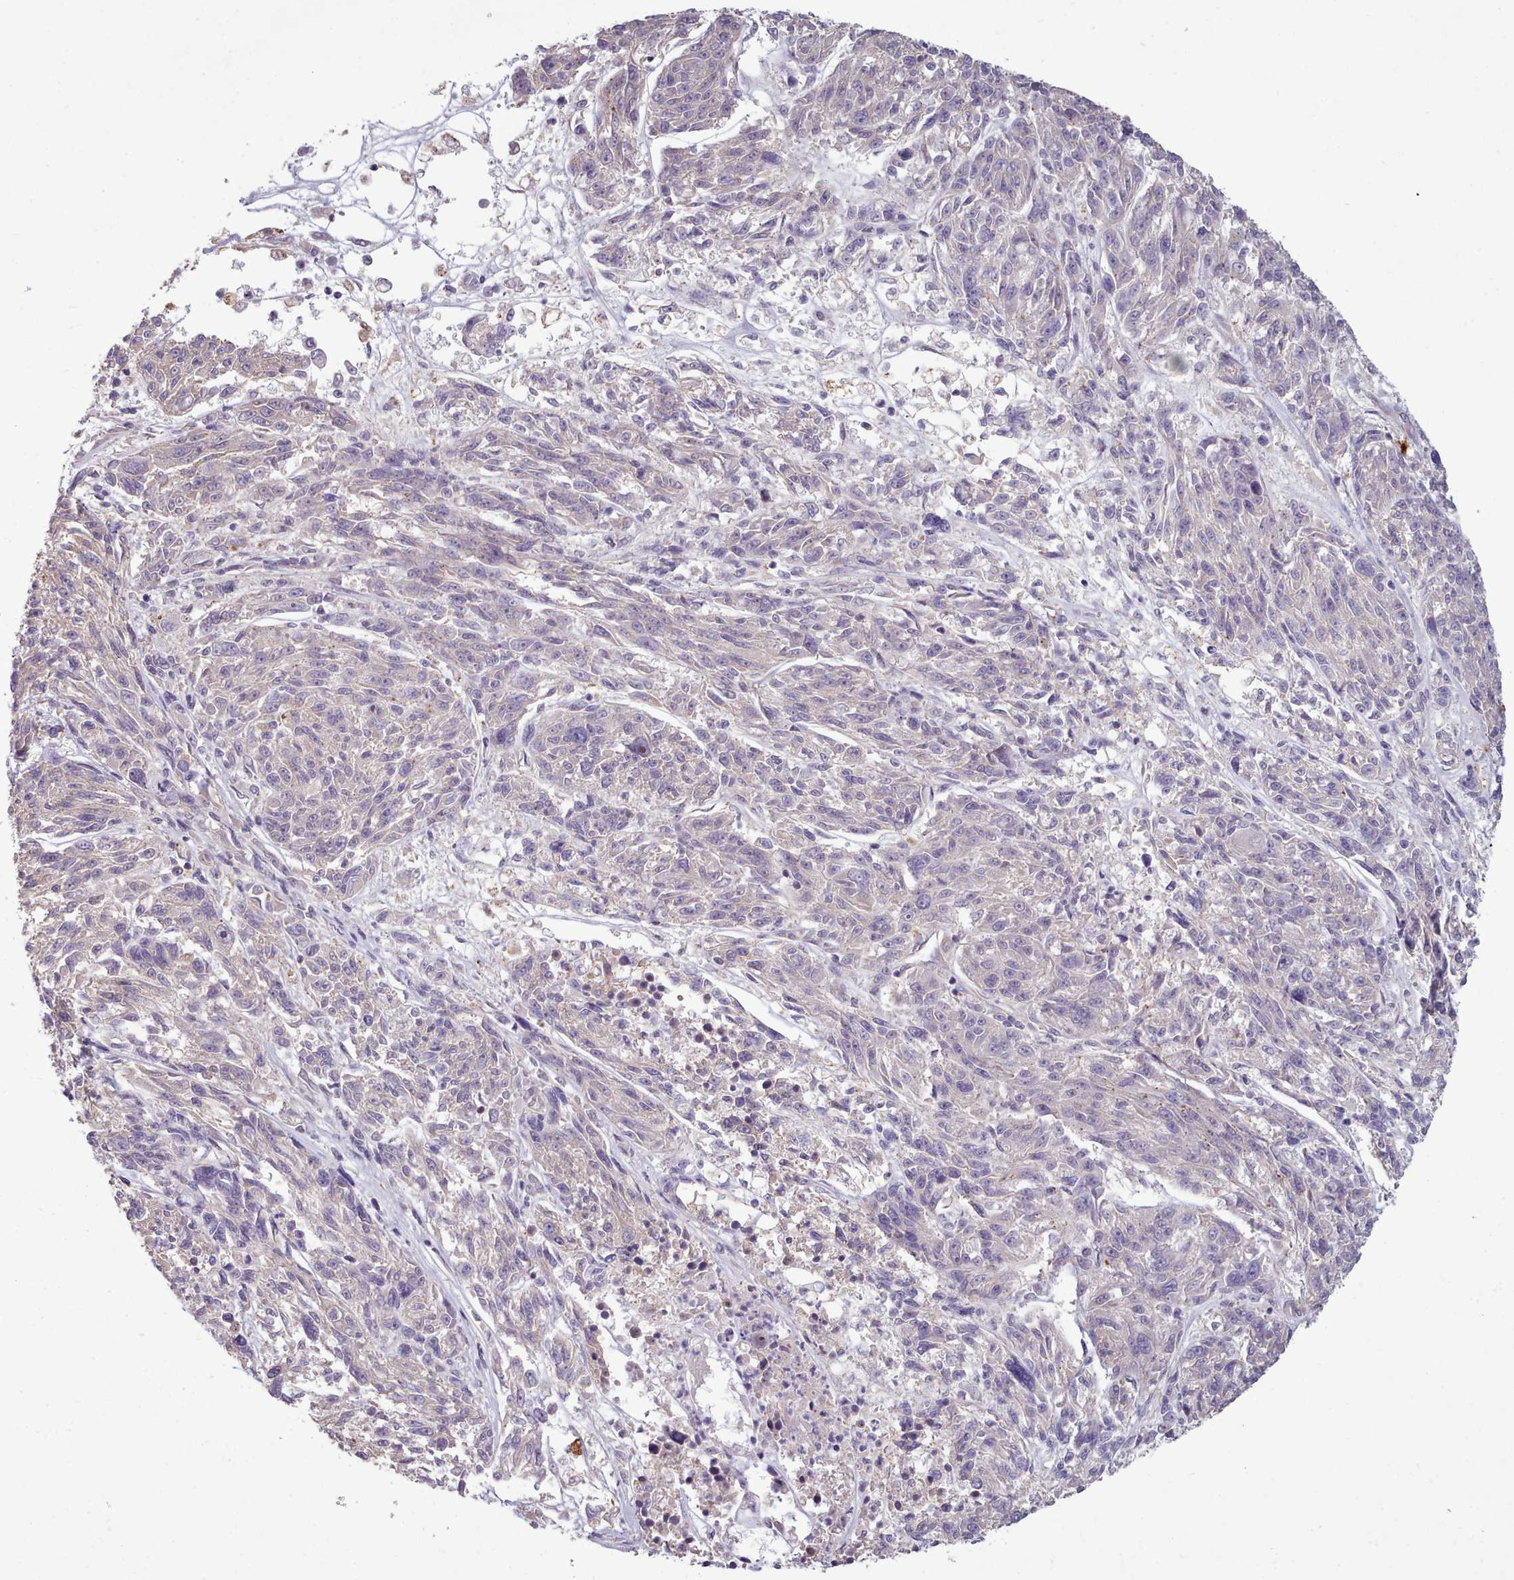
{"staining": {"intensity": "negative", "quantity": "none", "location": "none"}, "tissue": "melanoma", "cell_type": "Tumor cells", "image_type": "cancer", "snomed": [{"axis": "morphology", "description": "Malignant melanoma, NOS"}, {"axis": "topography", "description": "Skin"}], "caption": "The IHC histopathology image has no significant expression in tumor cells of malignant melanoma tissue. (DAB (3,3'-diaminobenzidine) IHC with hematoxylin counter stain).", "gene": "DPF1", "patient": {"sex": "male", "age": 53}}